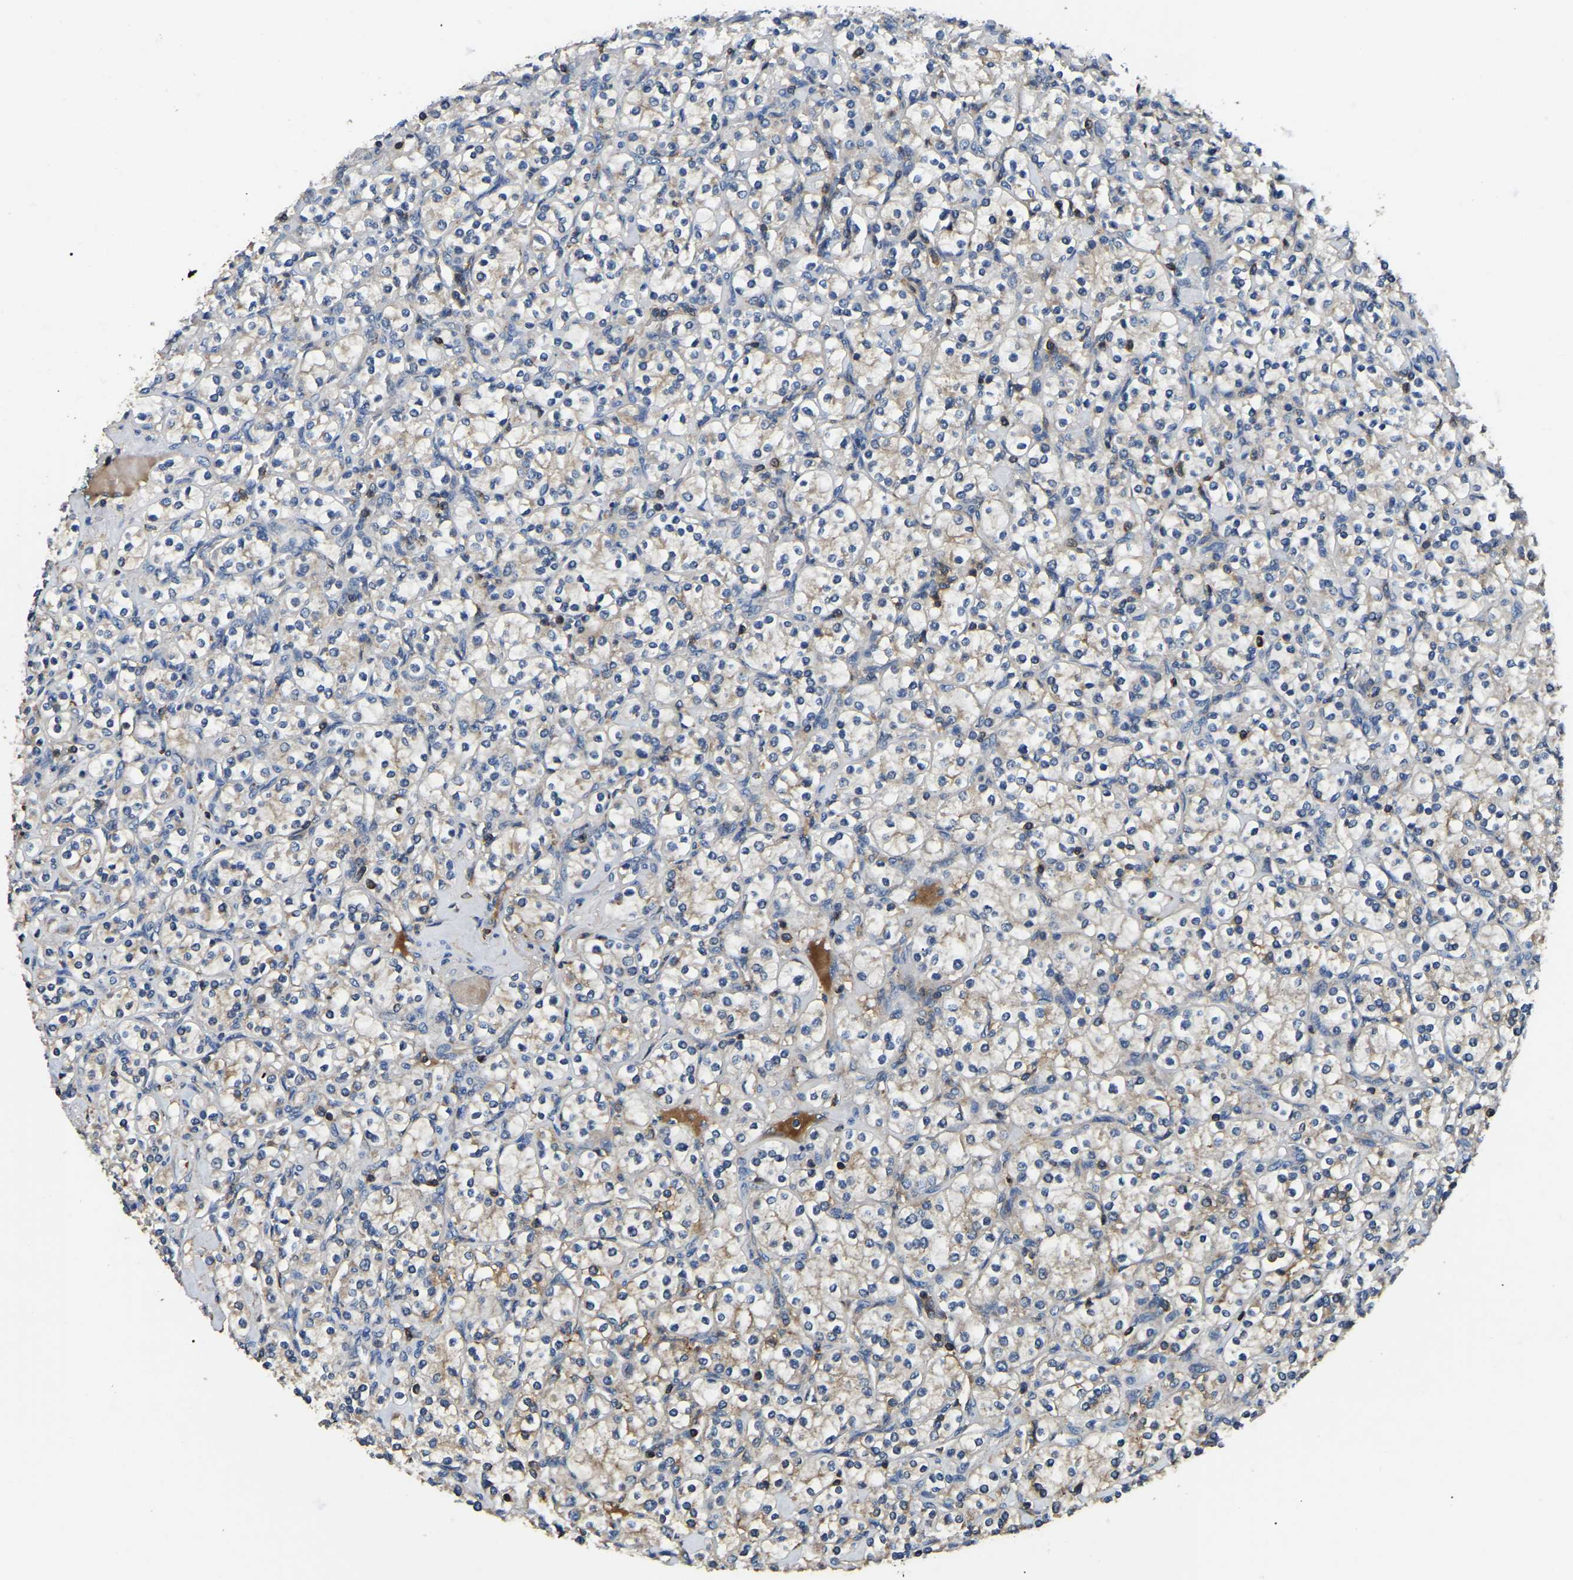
{"staining": {"intensity": "weak", "quantity": "25%-75%", "location": "cytoplasmic/membranous"}, "tissue": "renal cancer", "cell_type": "Tumor cells", "image_type": "cancer", "snomed": [{"axis": "morphology", "description": "Adenocarcinoma, NOS"}, {"axis": "topography", "description": "Kidney"}], "caption": "Immunohistochemical staining of renal cancer displays weak cytoplasmic/membranous protein expression in about 25%-75% of tumor cells.", "gene": "SMPD2", "patient": {"sex": "male", "age": 77}}